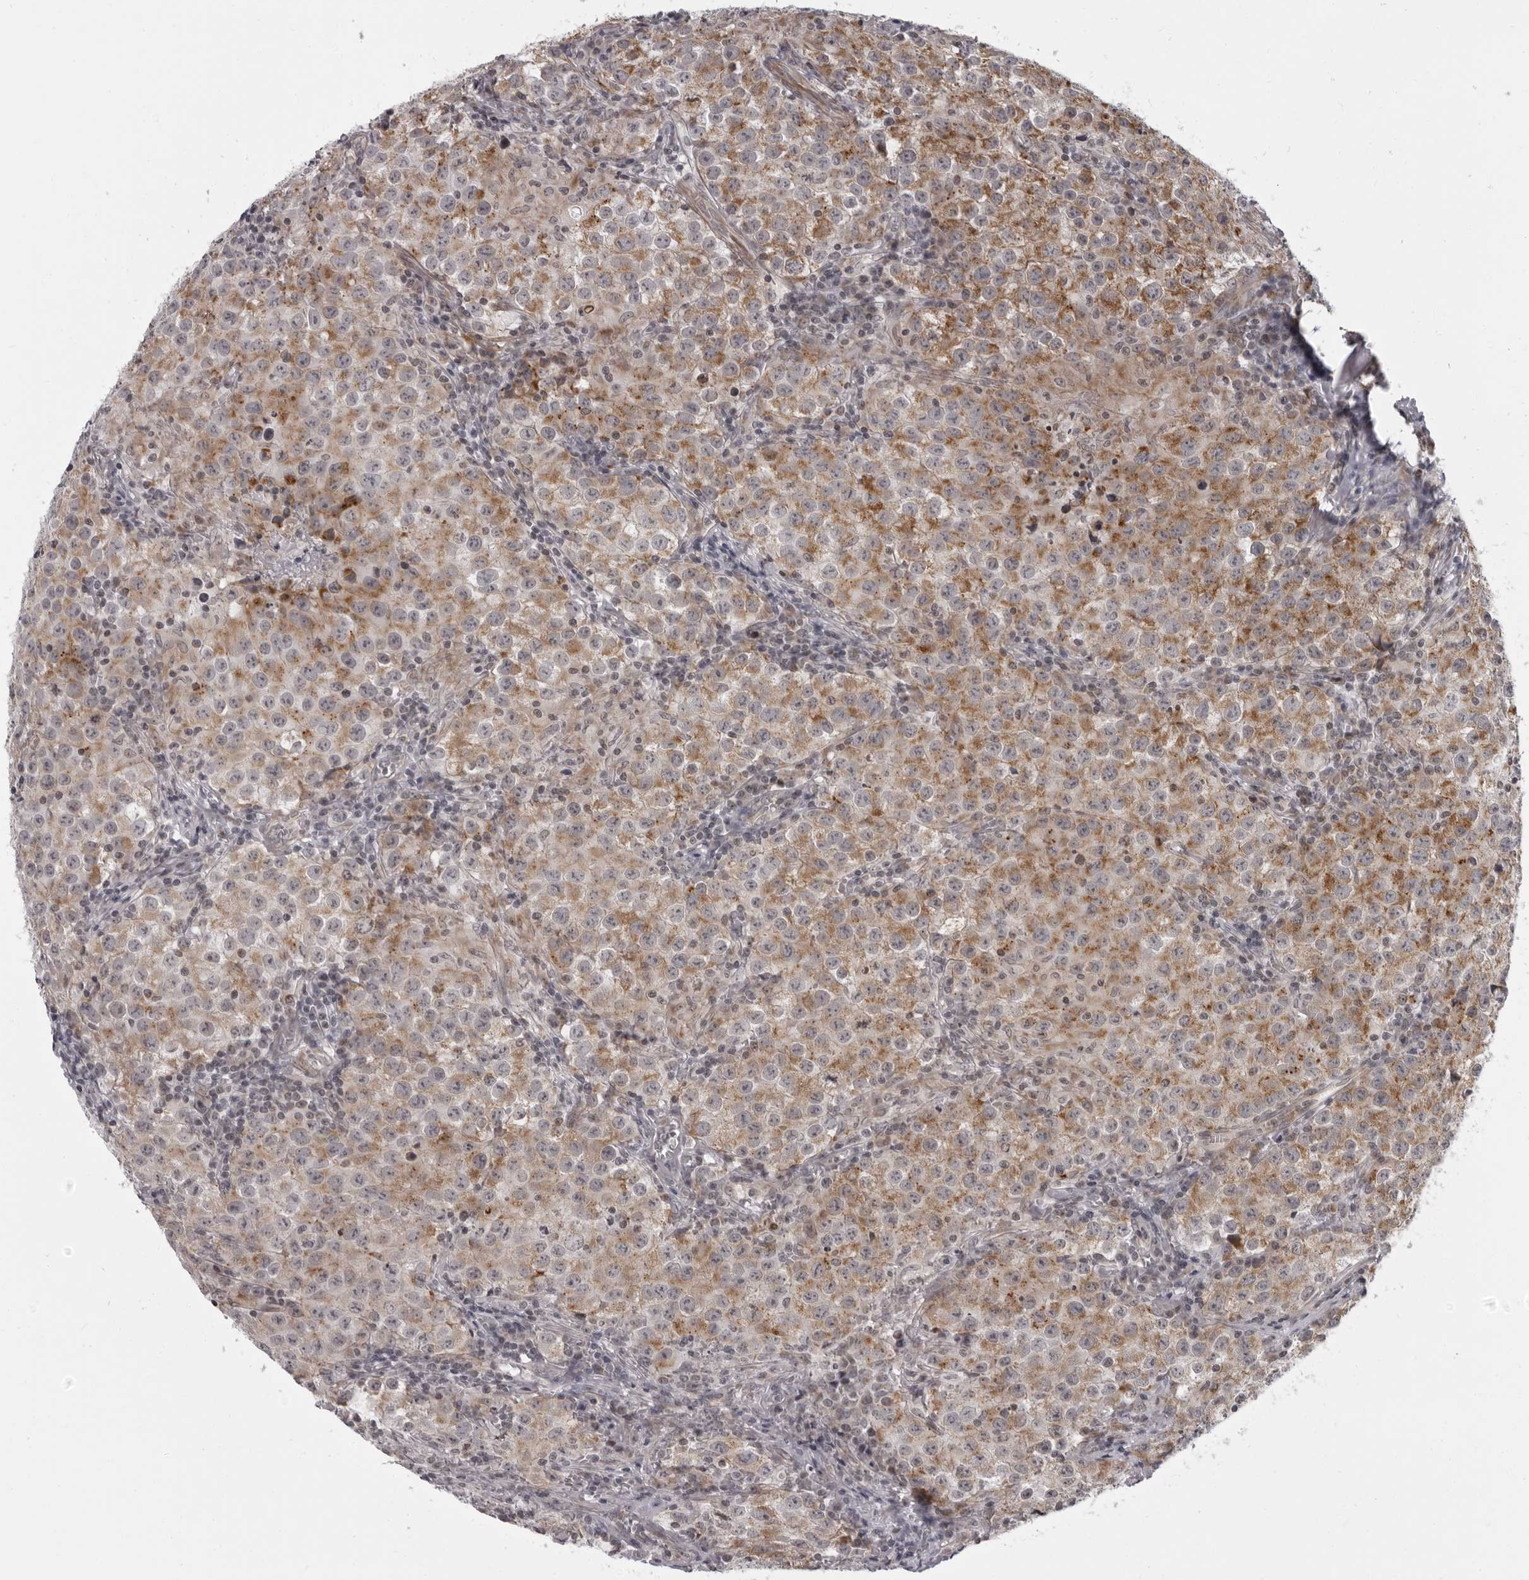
{"staining": {"intensity": "moderate", "quantity": ">75%", "location": "cytoplasmic/membranous"}, "tissue": "testis cancer", "cell_type": "Tumor cells", "image_type": "cancer", "snomed": [{"axis": "morphology", "description": "Seminoma, NOS"}, {"axis": "morphology", "description": "Carcinoma, Embryonal, NOS"}, {"axis": "topography", "description": "Testis"}], "caption": "Protein expression analysis of testis seminoma reveals moderate cytoplasmic/membranous staining in about >75% of tumor cells. (DAB = brown stain, brightfield microscopy at high magnification).", "gene": "RTCA", "patient": {"sex": "male", "age": 43}}